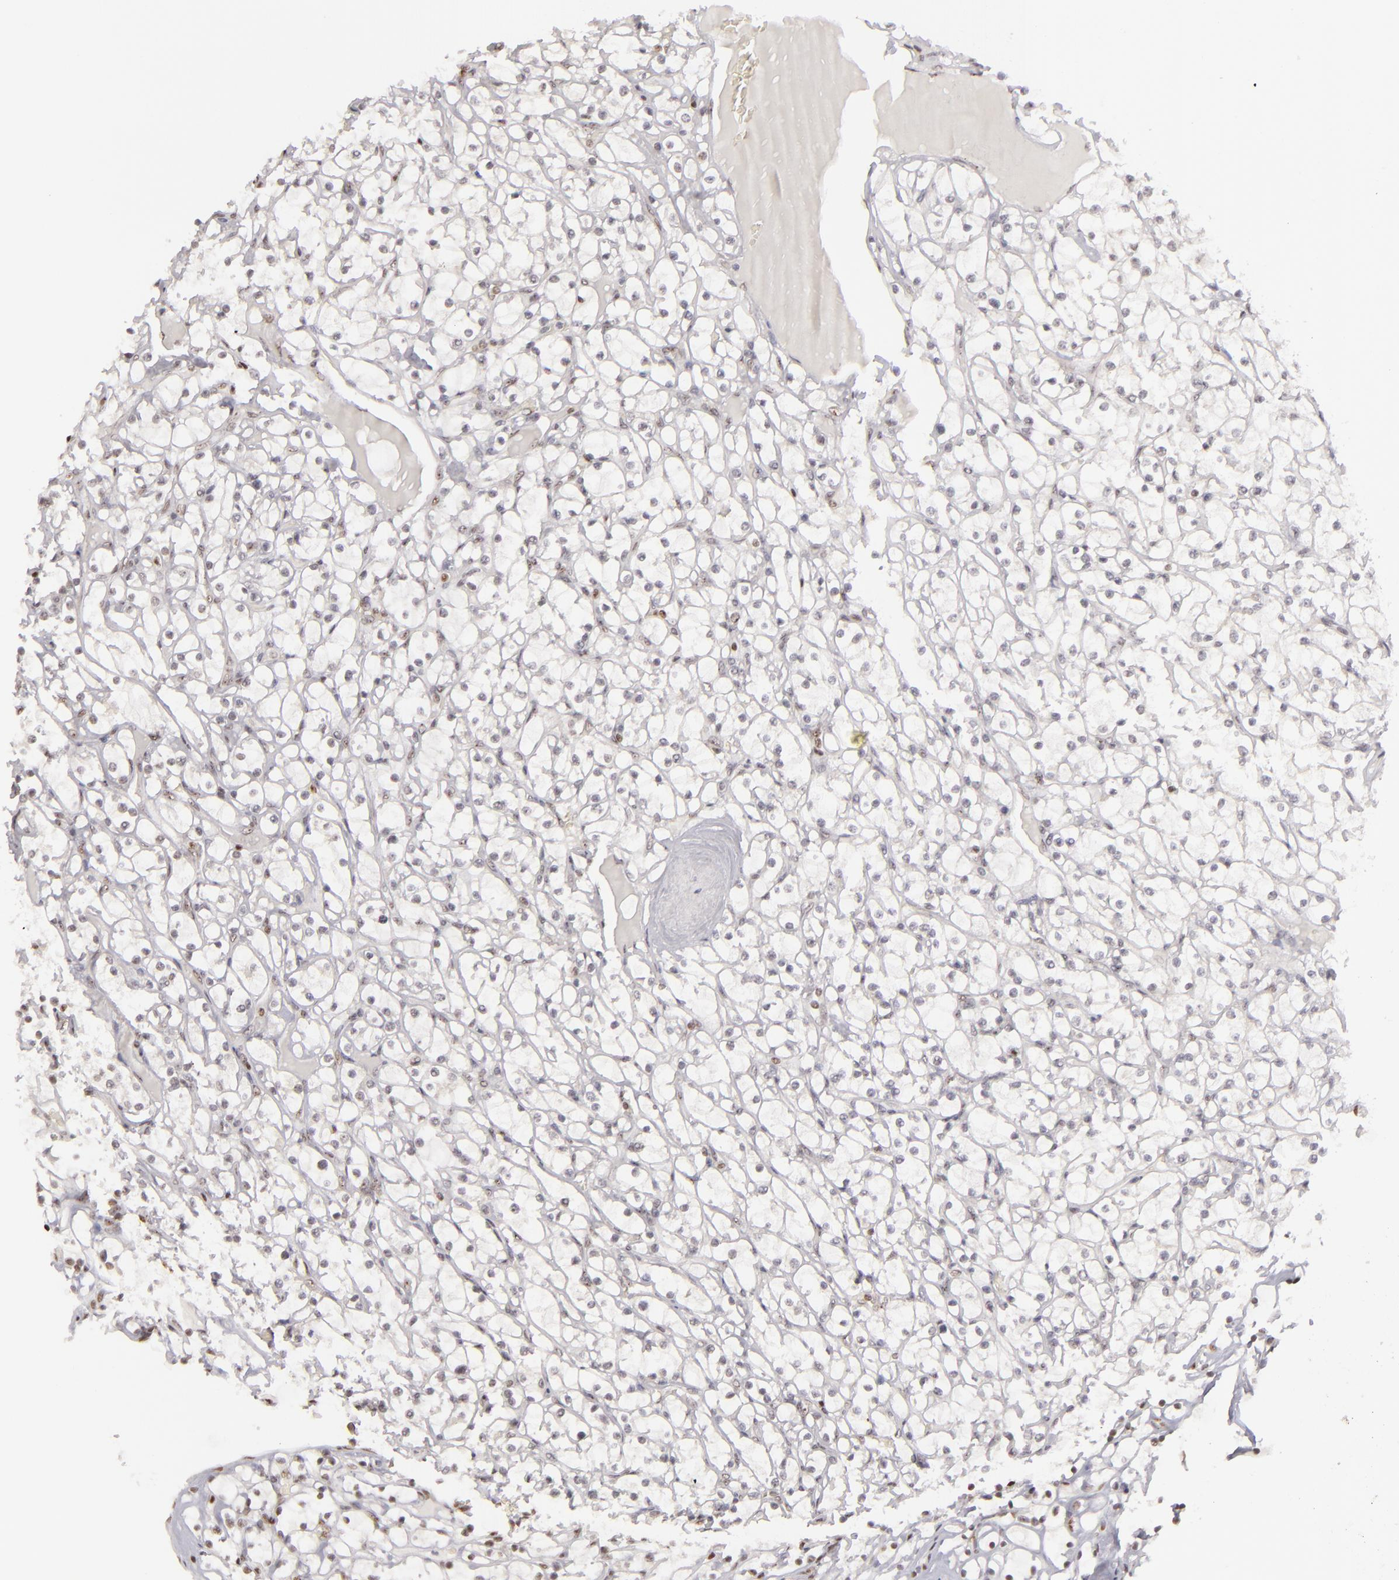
{"staining": {"intensity": "weak", "quantity": "<25%", "location": "nuclear"}, "tissue": "renal cancer", "cell_type": "Tumor cells", "image_type": "cancer", "snomed": [{"axis": "morphology", "description": "Adenocarcinoma, NOS"}, {"axis": "topography", "description": "Kidney"}], "caption": "Immunohistochemistry (IHC) micrograph of human renal cancer stained for a protein (brown), which reveals no expression in tumor cells. The staining is performed using DAB (3,3'-diaminobenzidine) brown chromogen with nuclei counter-stained in using hematoxylin.", "gene": "DAXX", "patient": {"sex": "female", "age": 73}}